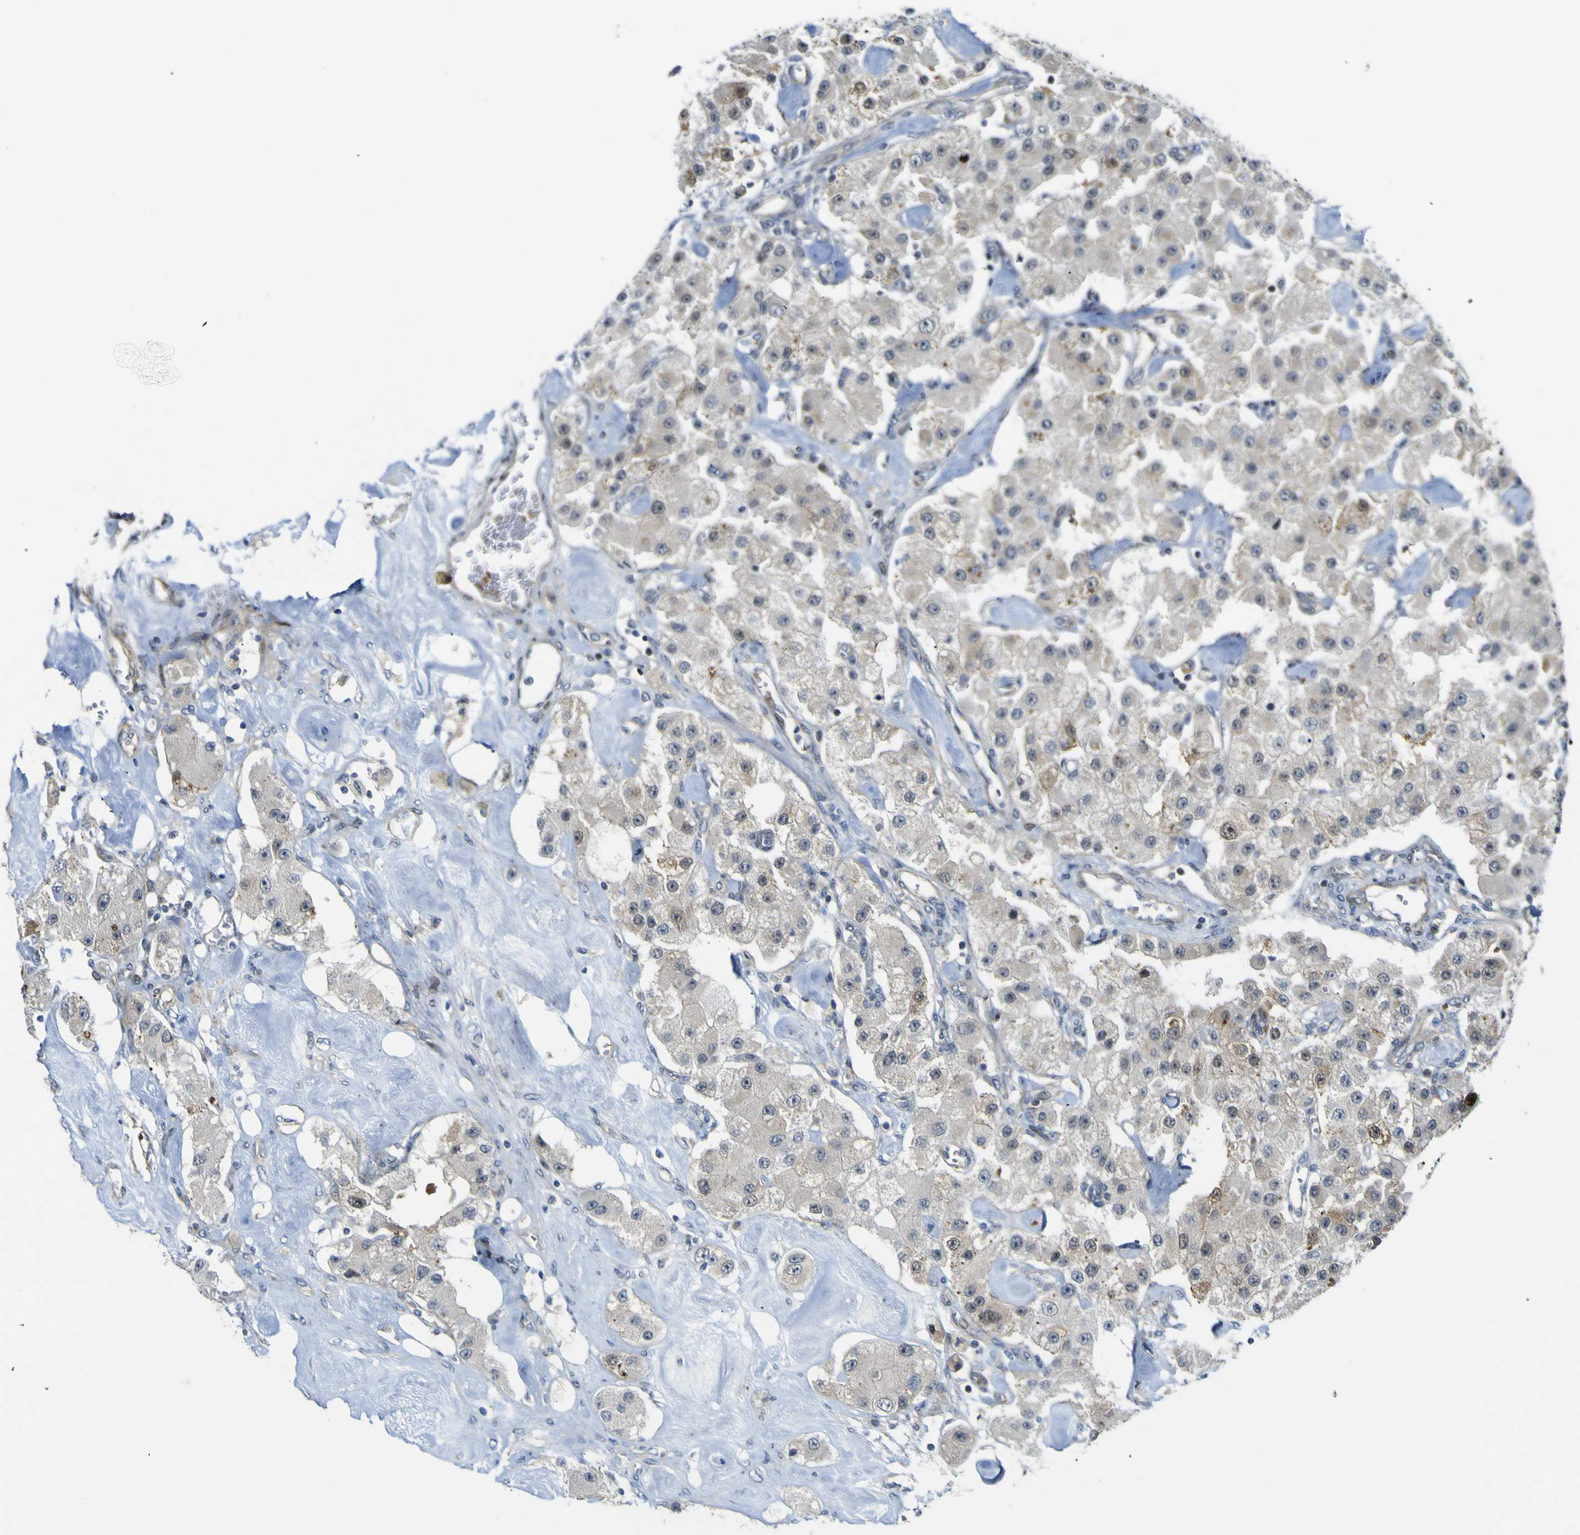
{"staining": {"intensity": "strong", "quantity": "<25%", "location": "cytoplasmic/membranous"}, "tissue": "carcinoid", "cell_type": "Tumor cells", "image_type": "cancer", "snomed": [{"axis": "morphology", "description": "Carcinoid, malignant, NOS"}, {"axis": "topography", "description": "Pancreas"}], "caption": "This histopathology image reveals IHC staining of malignant carcinoid, with medium strong cytoplasmic/membranous positivity in about <25% of tumor cells.", "gene": "KDM7A", "patient": {"sex": "male", "age": 41}}